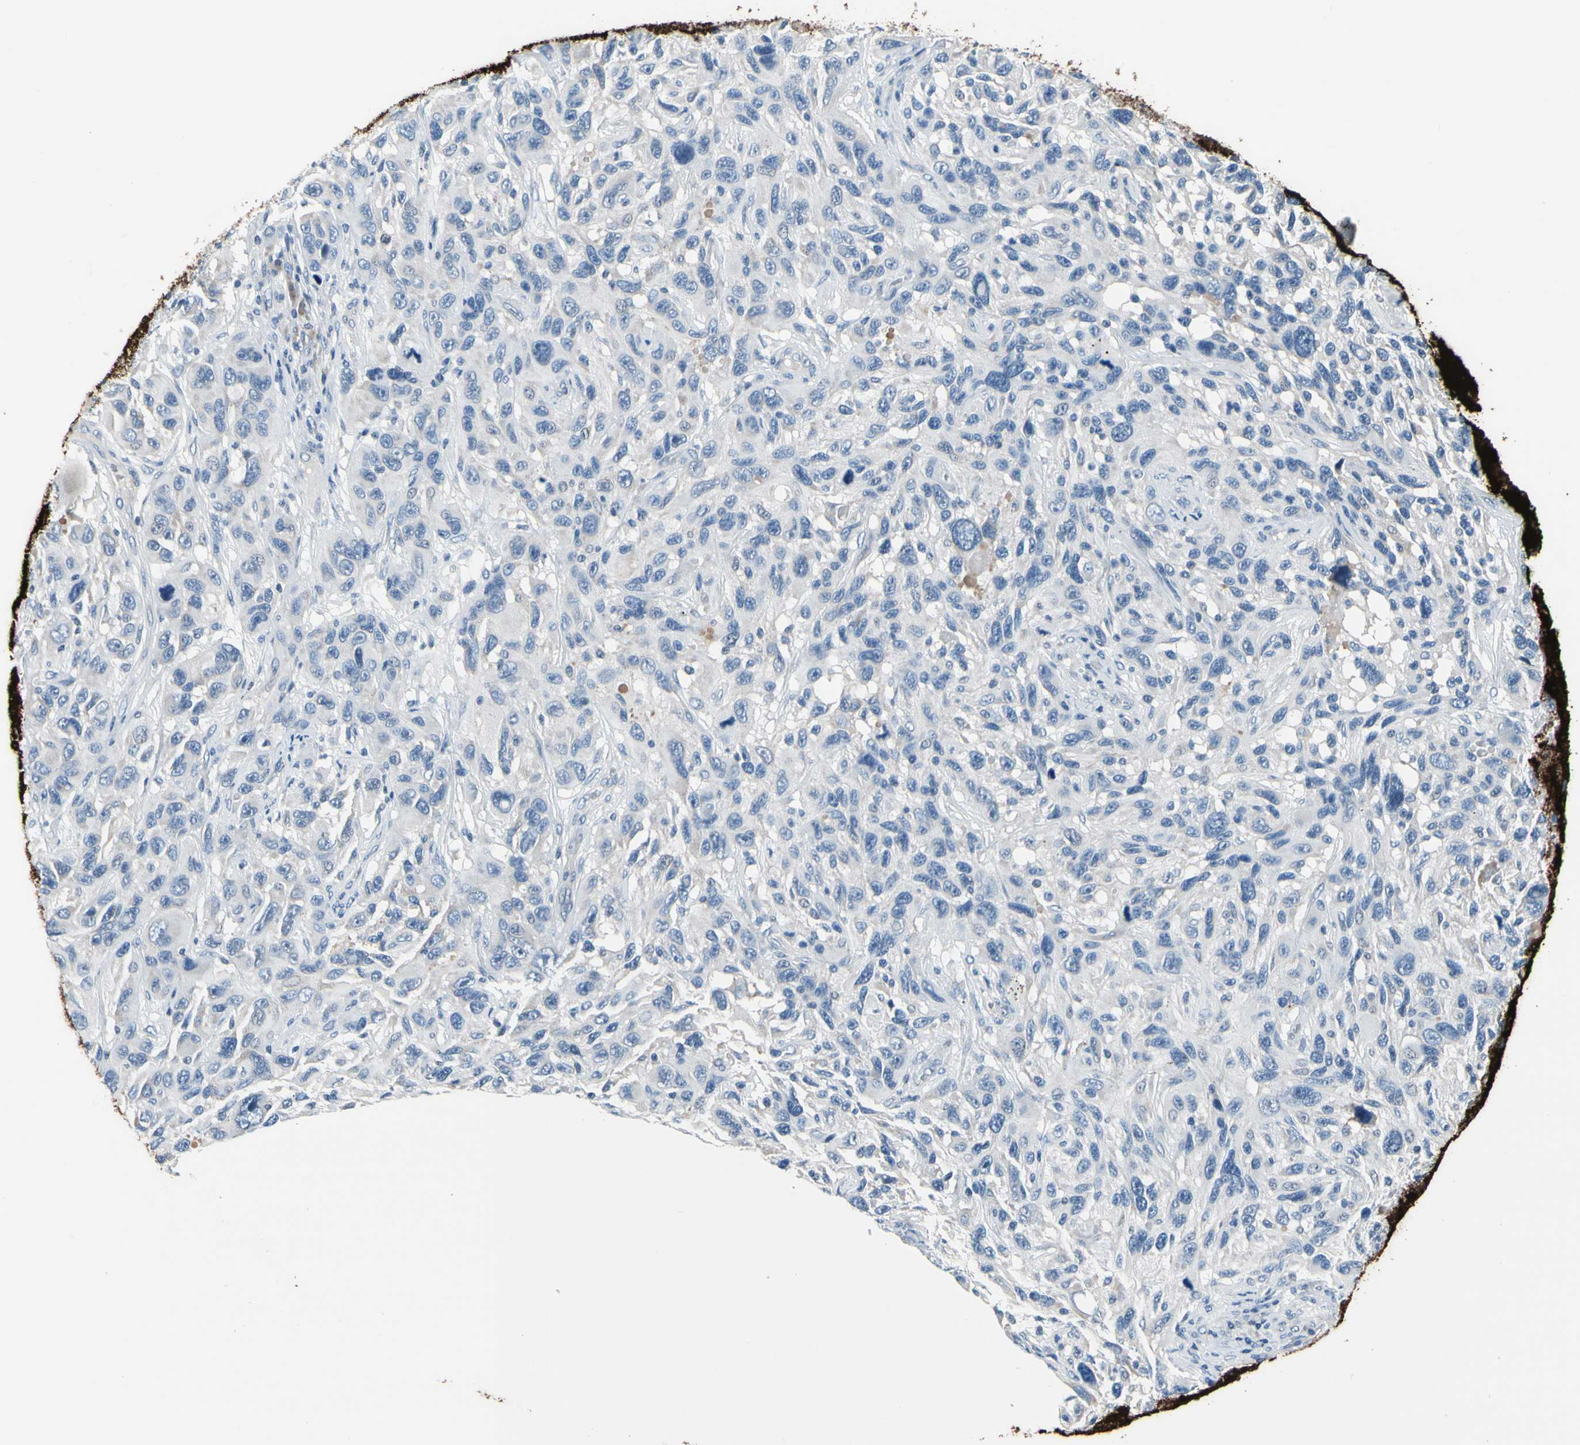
{"staining": {"intensity": "negative", "quantity": "none", "location": "none"}, "tissue": "melanoma", "cell_type": "Tumor cells", "image_type": "cancer", "snomed": [{"axis": "morphology", "description": "Malignant melanoma, NOS"}, {"axis": "topography", "description": "Skin"}], "caption": "Tumor cells show no significant expression in melanoma.", "gene": "MUC5B", "patient": {"sex": "male", "age": 53}}